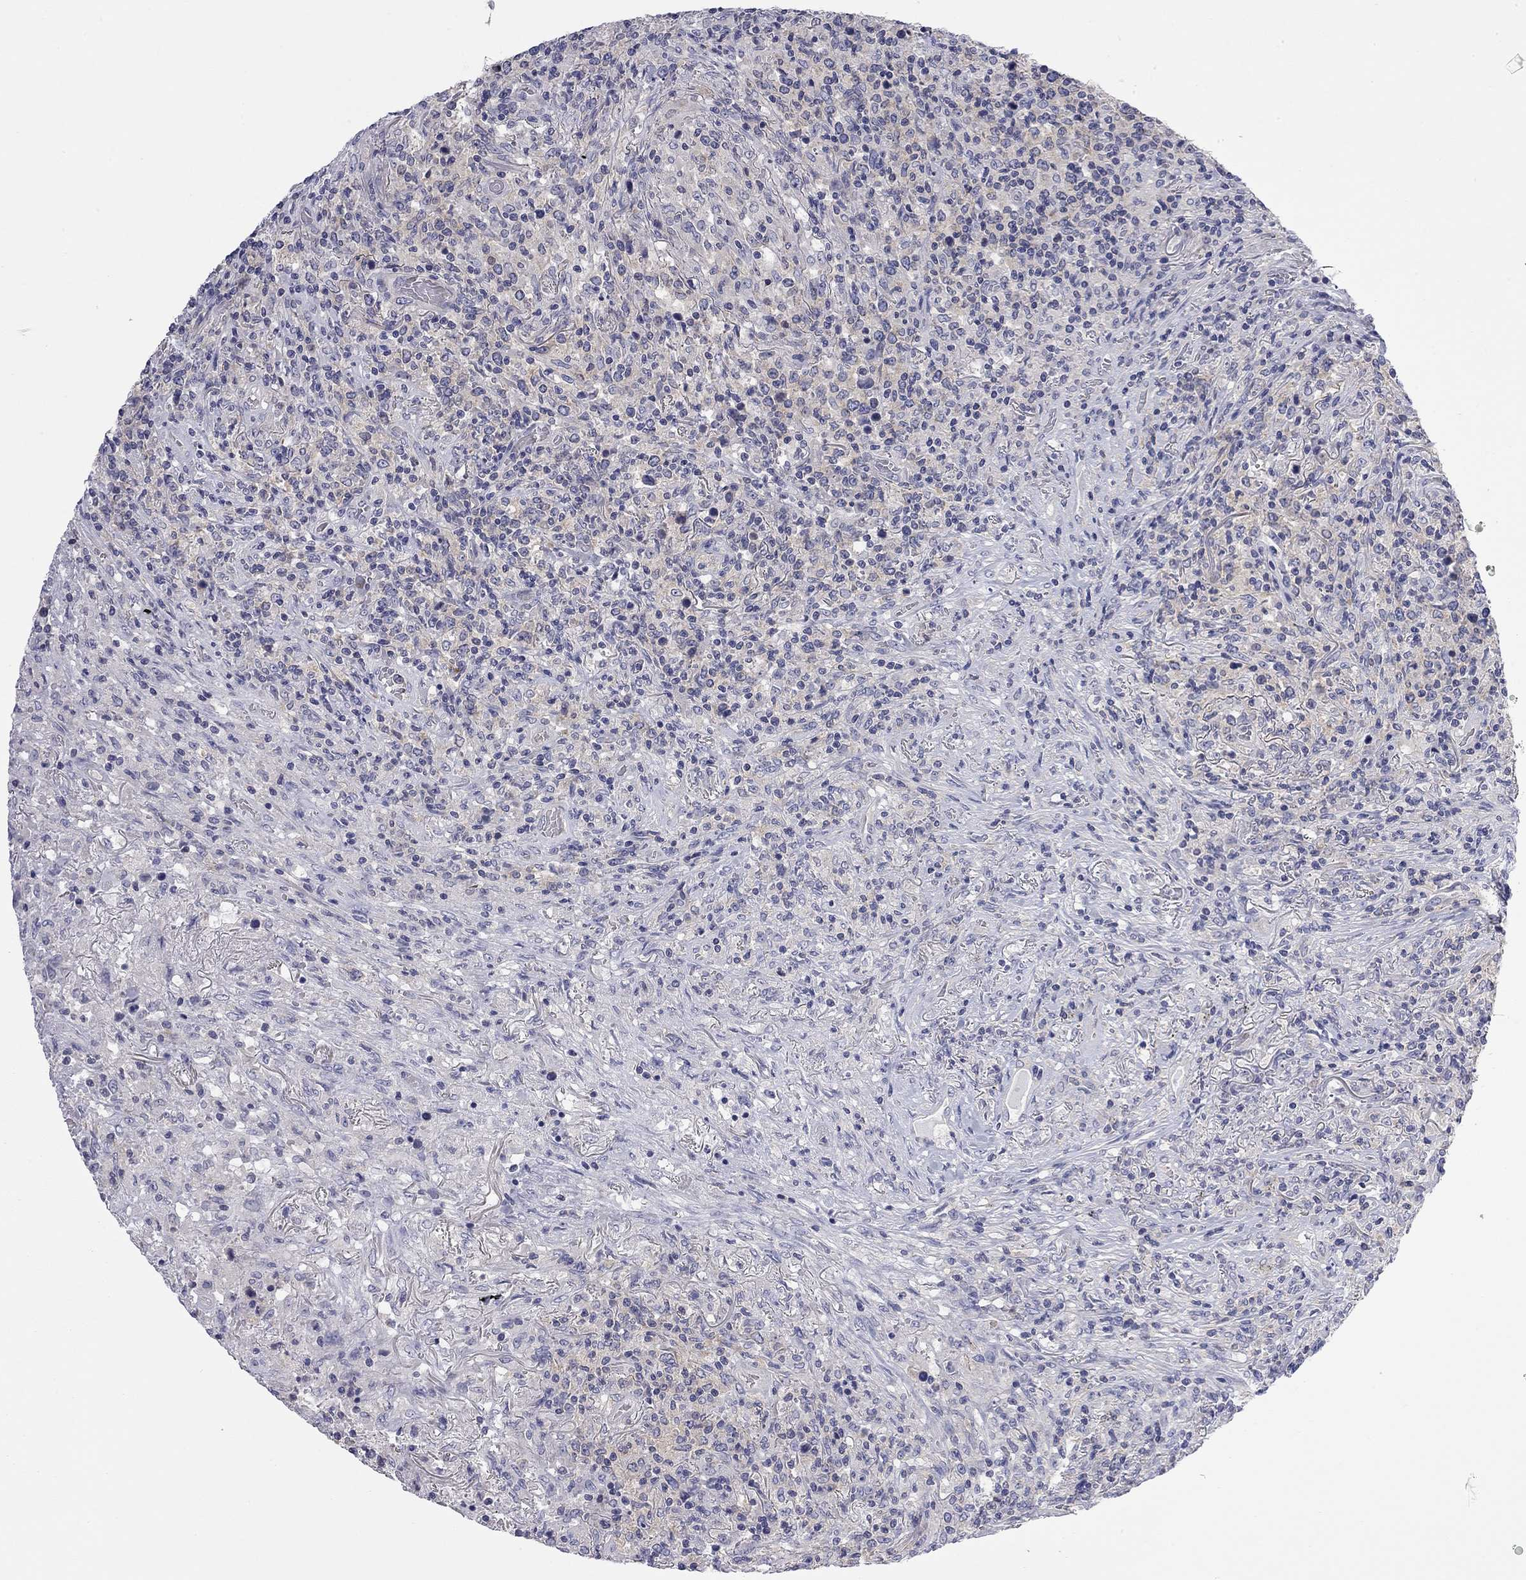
{"staining": {"intensity": "negative", "quantity": "none", "location": "none"}, "tissue": "lymphoma", "cell_type": "Tumor cells", "image_type": "cancer", "snomed": [{"axis": "morphology", "description": "Malignant lymphoma, non-Hodgkin's type, High grade"}, {"axis": "topography", "description": "Lung"}], "caption": "This is a histopathology image of immunohistochemistry (IHC) staining of high-grade malignant lymphoma, non-Hodgkin's type, which shows no expression in tumor cells.", "gene": "ABCB4", "patient": {"sex": "male", "age": 79}}